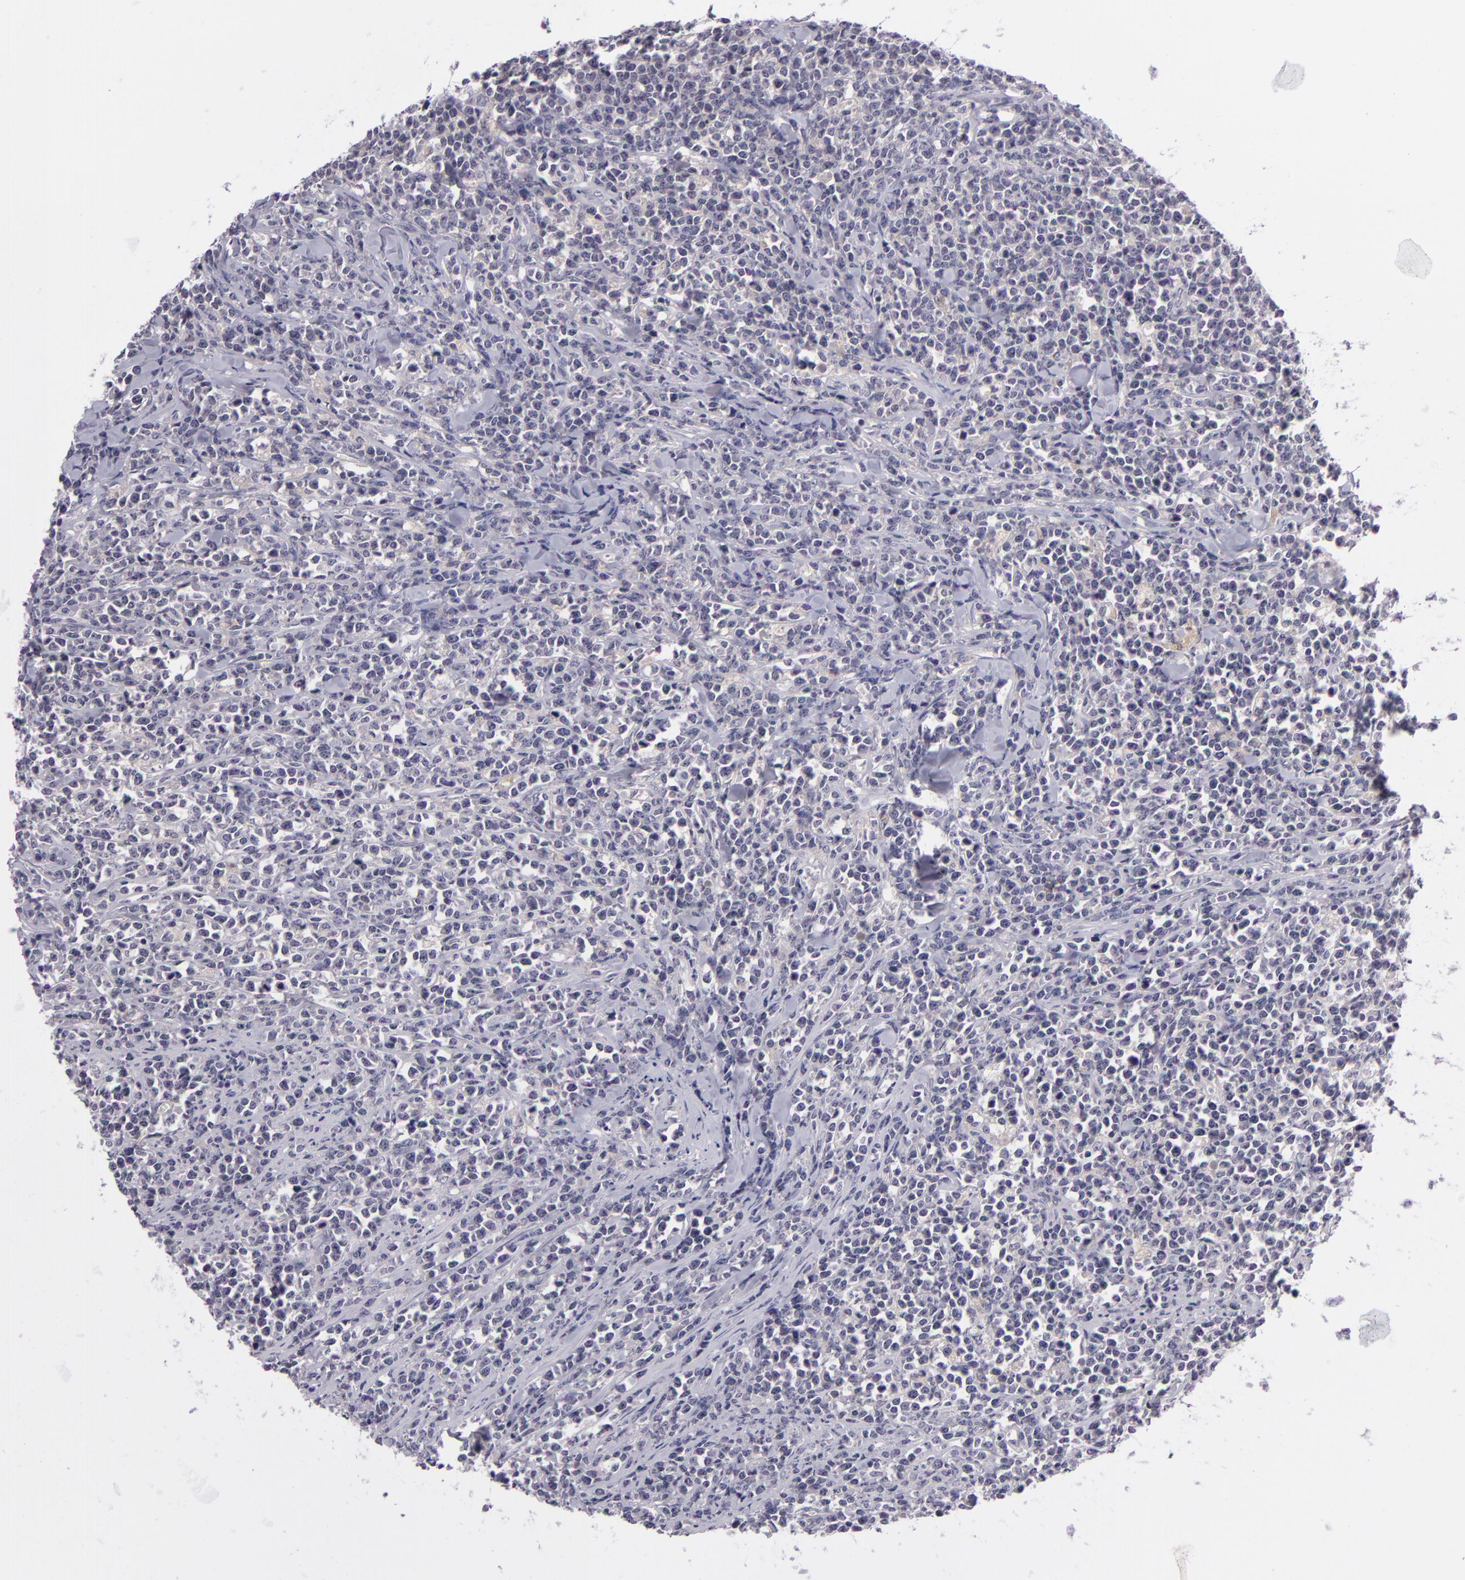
{"staining": {"intensity": "negative", "quantity": "none", "location": "none"}, "tissue": "lymphoma", "cell_type": "Tumor cells", "image_type": "cancer", "snomed": [{"axis": "morphology", "description": "Malignant lymphoma, non-Hodgkin's type, High grade"}, {"axis": "topography", "description": "Small intestine"}, {"axis": "topography", "description": "Colon"}], "caption": "An immunohistochemistry histopathology image of lymphoma is shown. There is no staining in tumor cells of lymphoma.", "gene": "DAG1", "patient": {"sex": "male", "age": 8}}